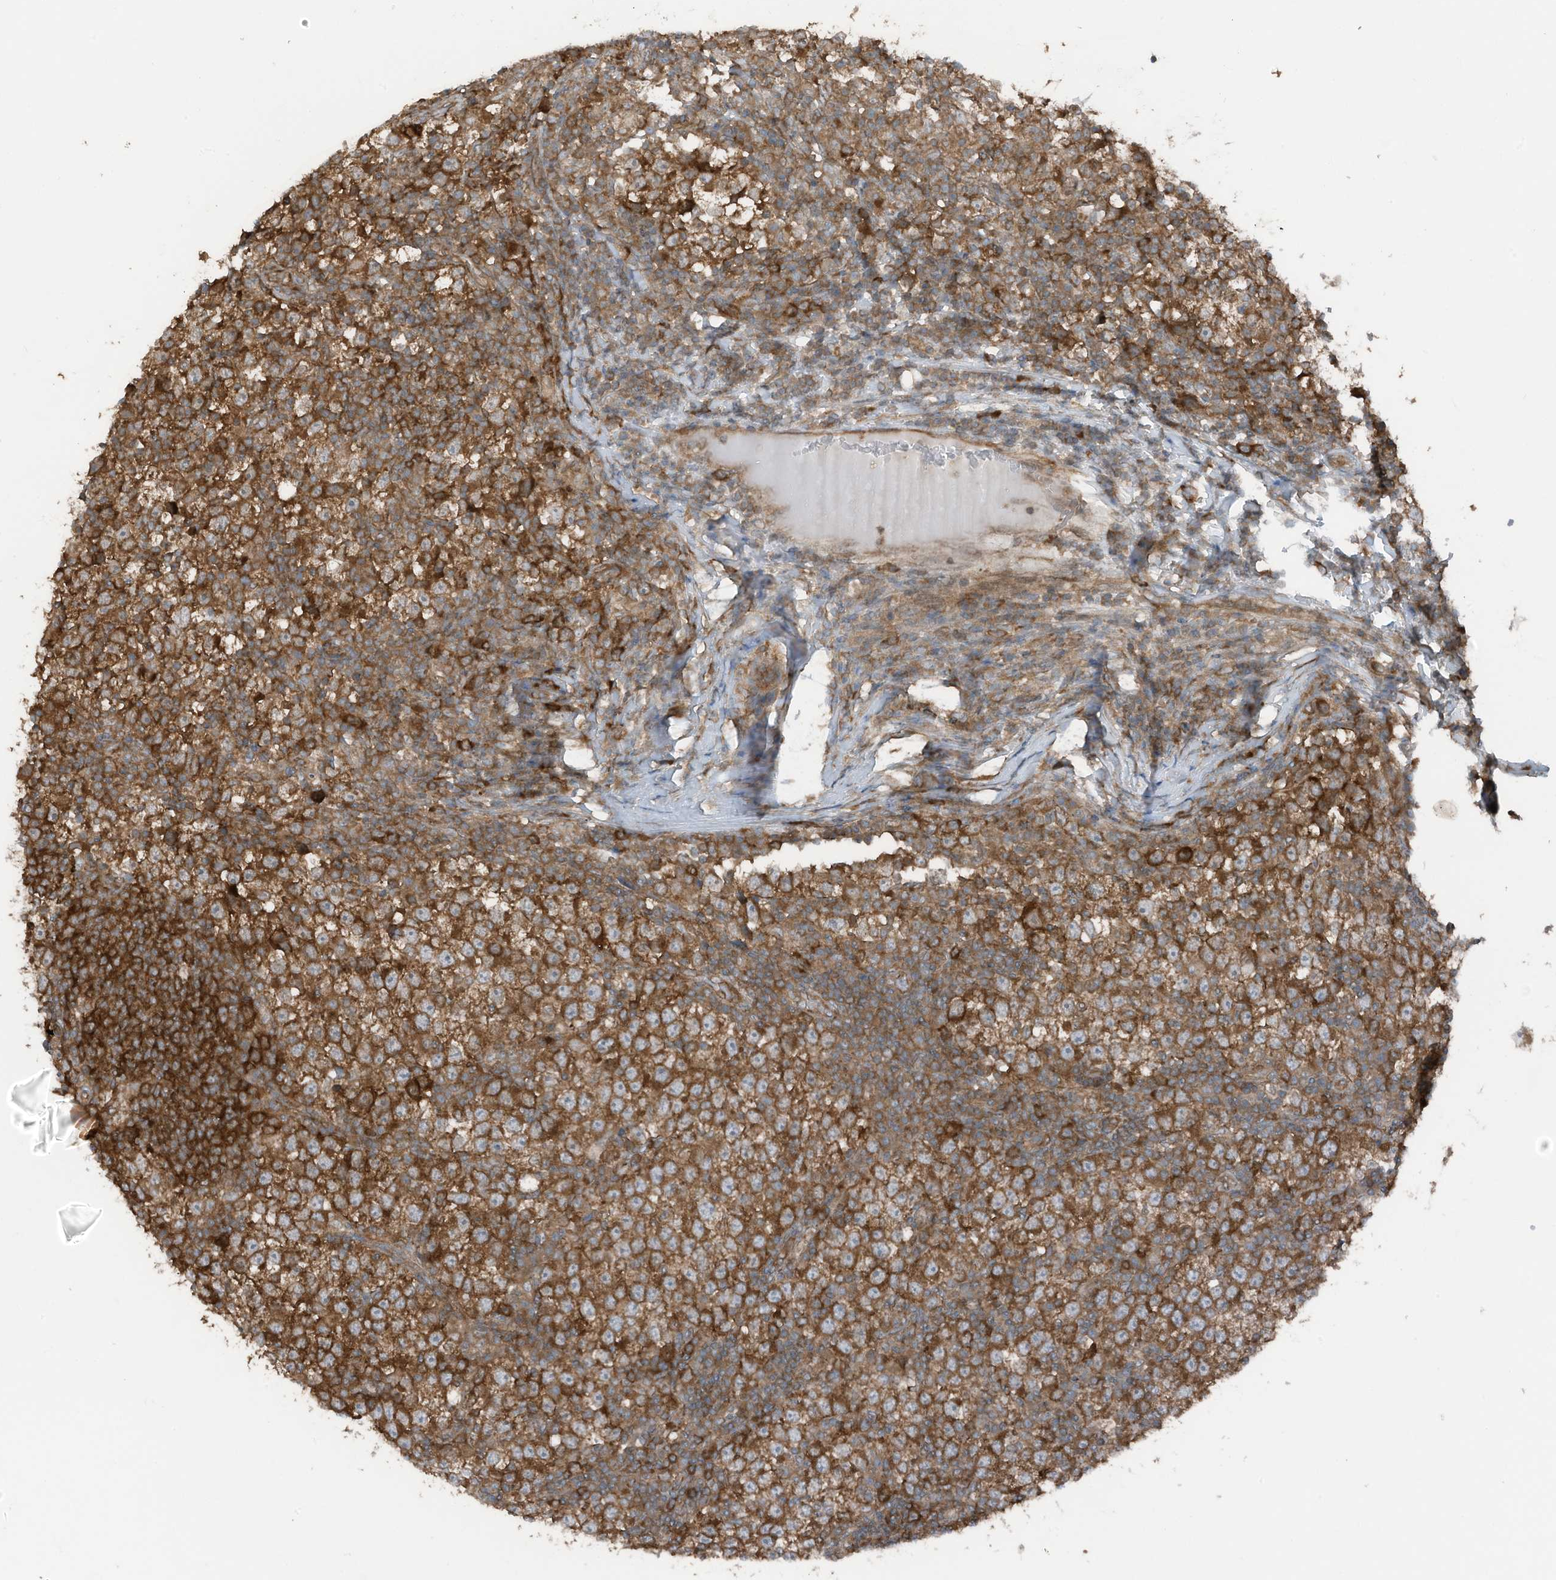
{"staining": {"intensity": "strong", "quantity": ">75%", "location": "cytoplasmic/membranous"}, "tissue": "testis cancer", "cell_type": "Tumor cells", "image_type": "cancer", "snomed": [{"axis": "morphology", "description": "Seminoma, NOS"}, {"axis": "topography", "description": "Testis"}], "caption": "Brown immunohistochemical staining in testis cancer (seminoma) demonstrates strong cytoplasmic/membranous staining in approximately >75% of tumor cells. (DAB (3,3'-diaminobenzidine) = brown stain, brightfield microscopy at high magnification).", "gene": "TXNDC9", "patient": {"sex": "male", "age": 65}}